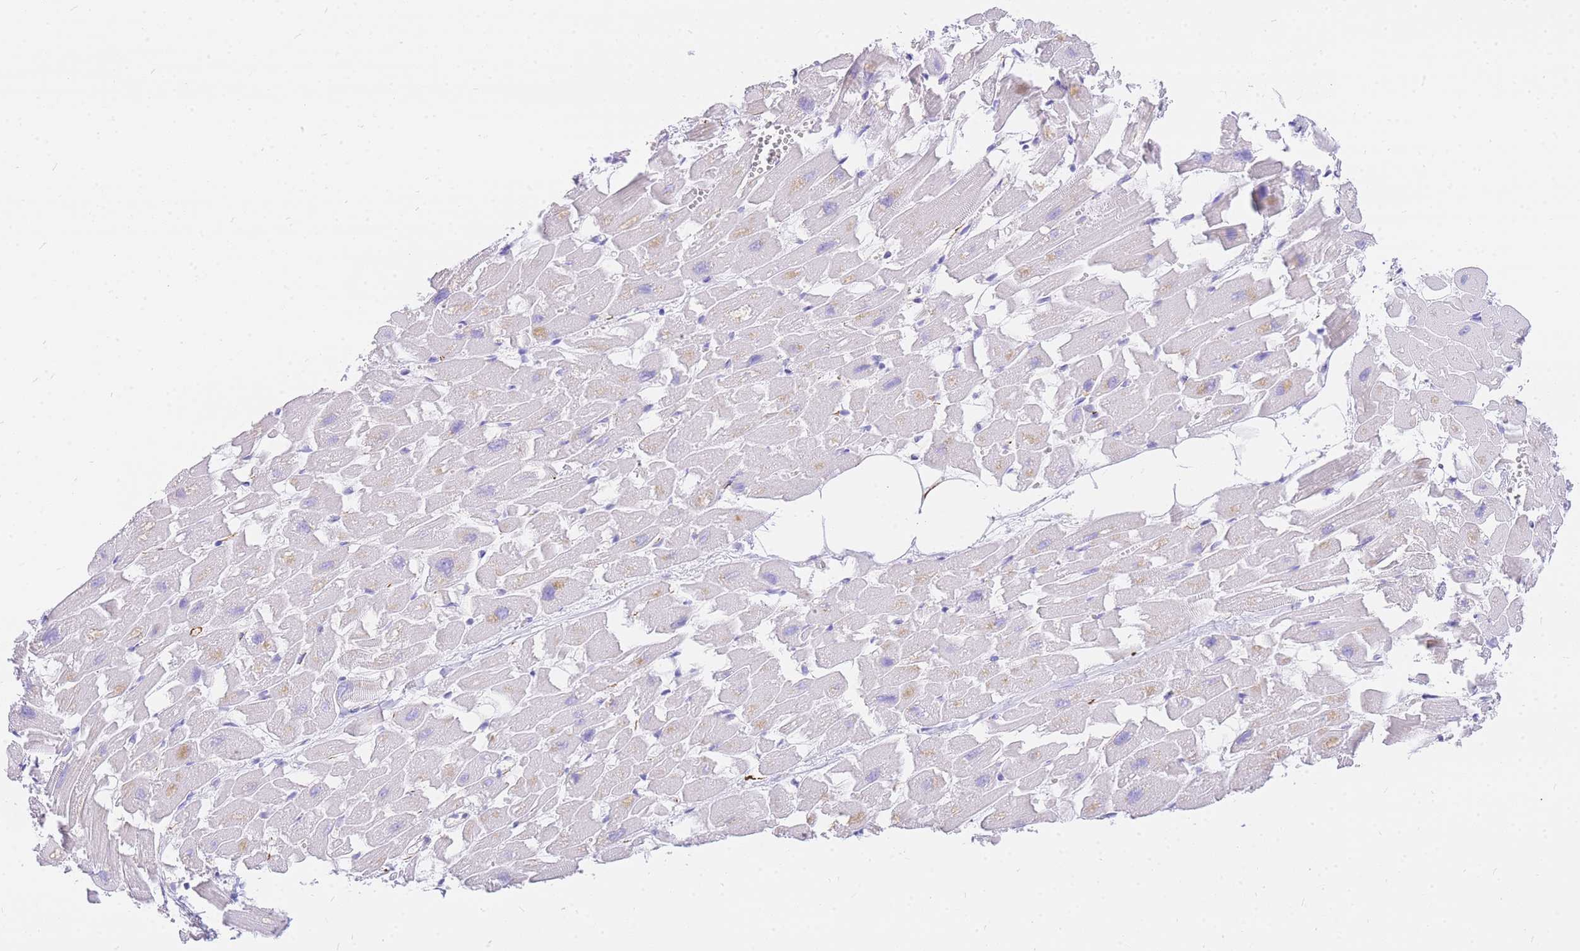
{"staining": {"intensity": "weak", "quantity": "<25%", "location": "cytoplasmic/membranous"}, "tissue": "heart muscle", "cell_type": "Cardiomyocytes", "image_type": "normal", "snomed": [{"axis": "morphology", "description": "Normal tissue, NOS"}, {"axis": "topography", "description": "Heart"}], "caption": "Cardiomyocytes are negative for protein expression in normal human heart muscle.", "gene": "UPK1A", "patient": {"sex": "female", "age": 64}}